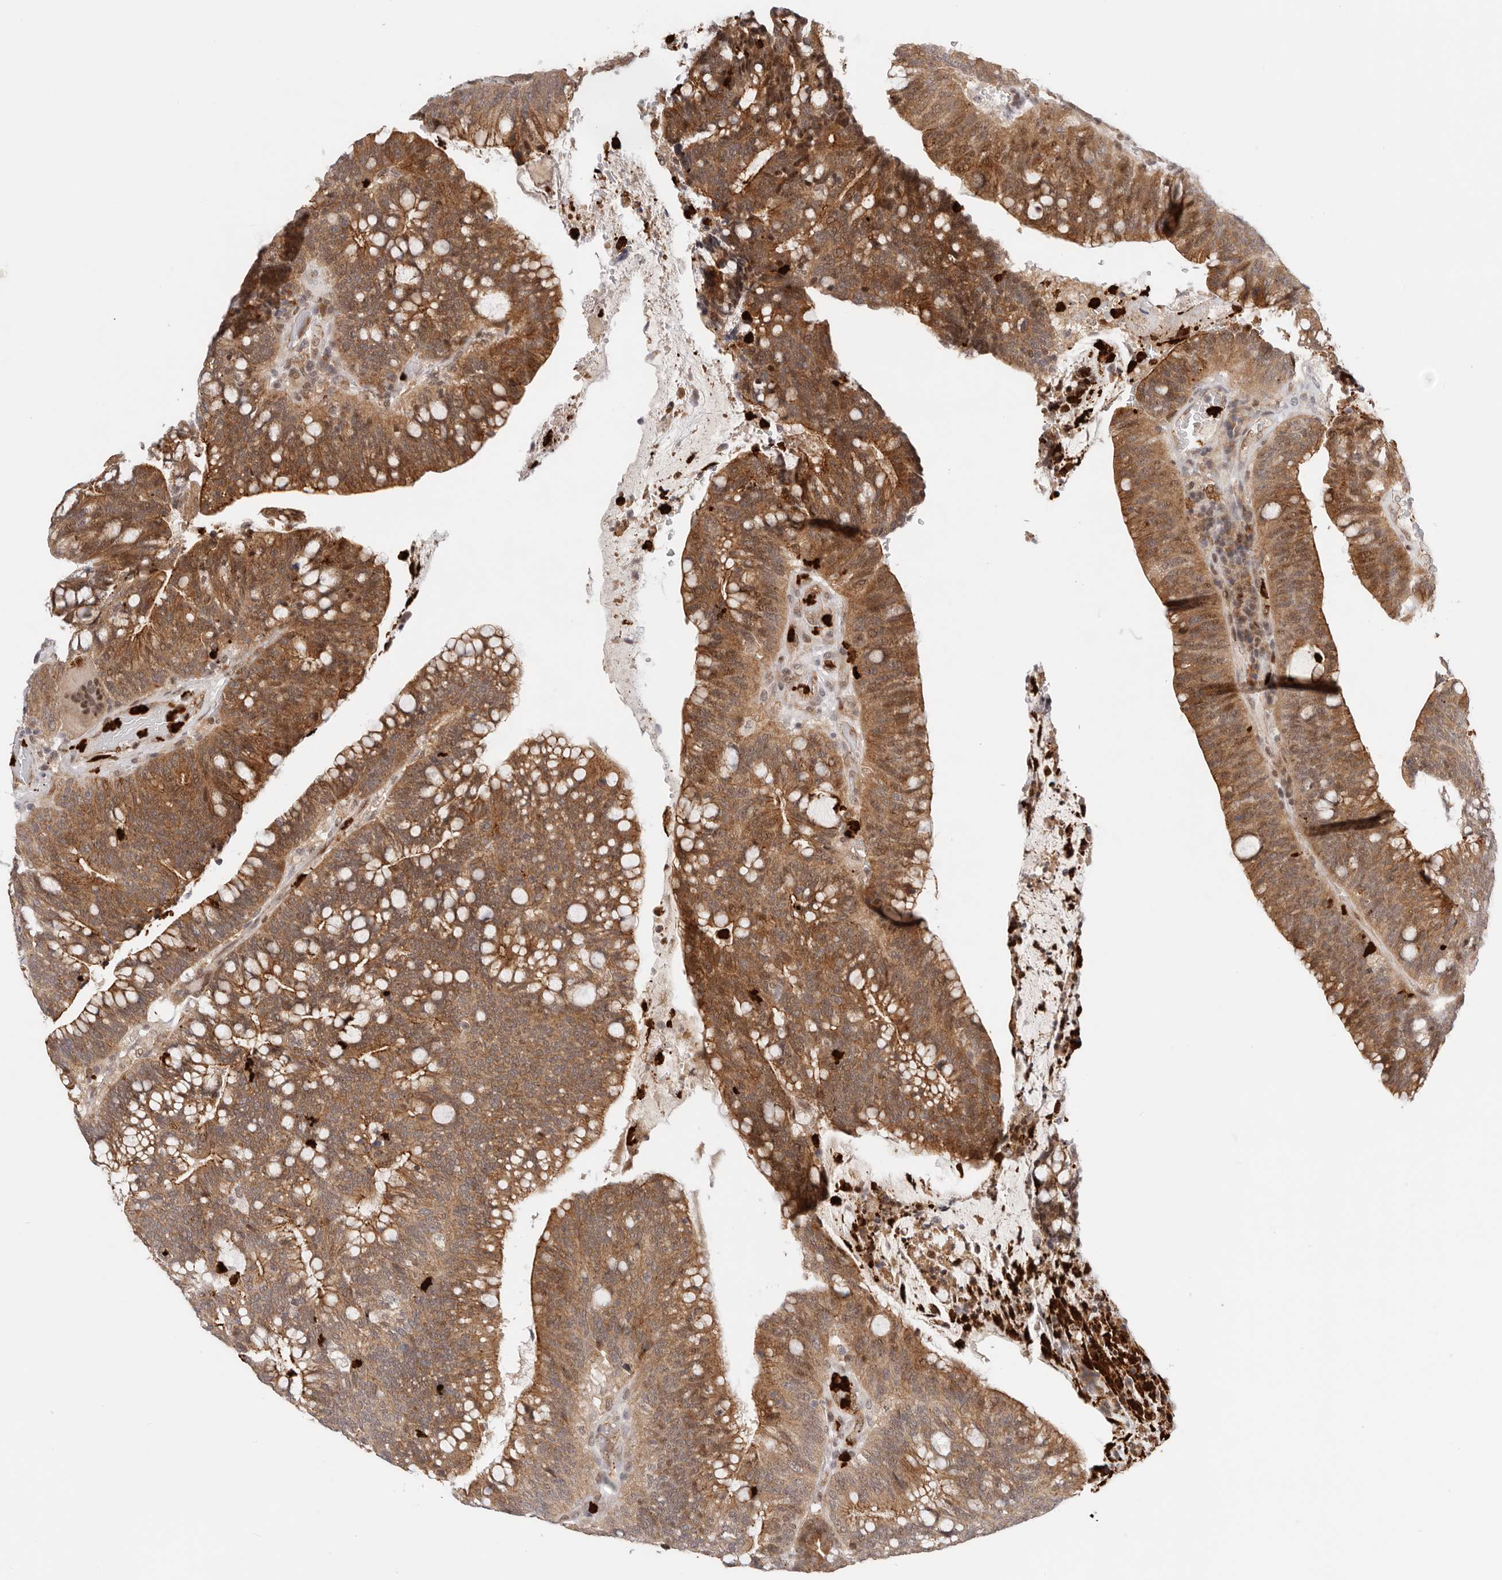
{"staining": {"intensity": "moderate", "quantity": ">75%", "location": "cytoplasmic/membranous,nuclear"}, "tissue": "colorectal cancer", "cell_type": "Tumor cells", "image_type": "cancer", "snomed": [{"axis": "morphology", "description": "Adenocarcinoma, NOS"}, {"axis": "topography", "description": "Colon"}], "caption": "Adenocarcinoma (colorectal) tissue reveals moderate cytoplasmic/membranous and nuclear positivity in approximately >75% of tumor cells", "gene": "AFDN", "patient": {"sex": "female", "age": 66}}